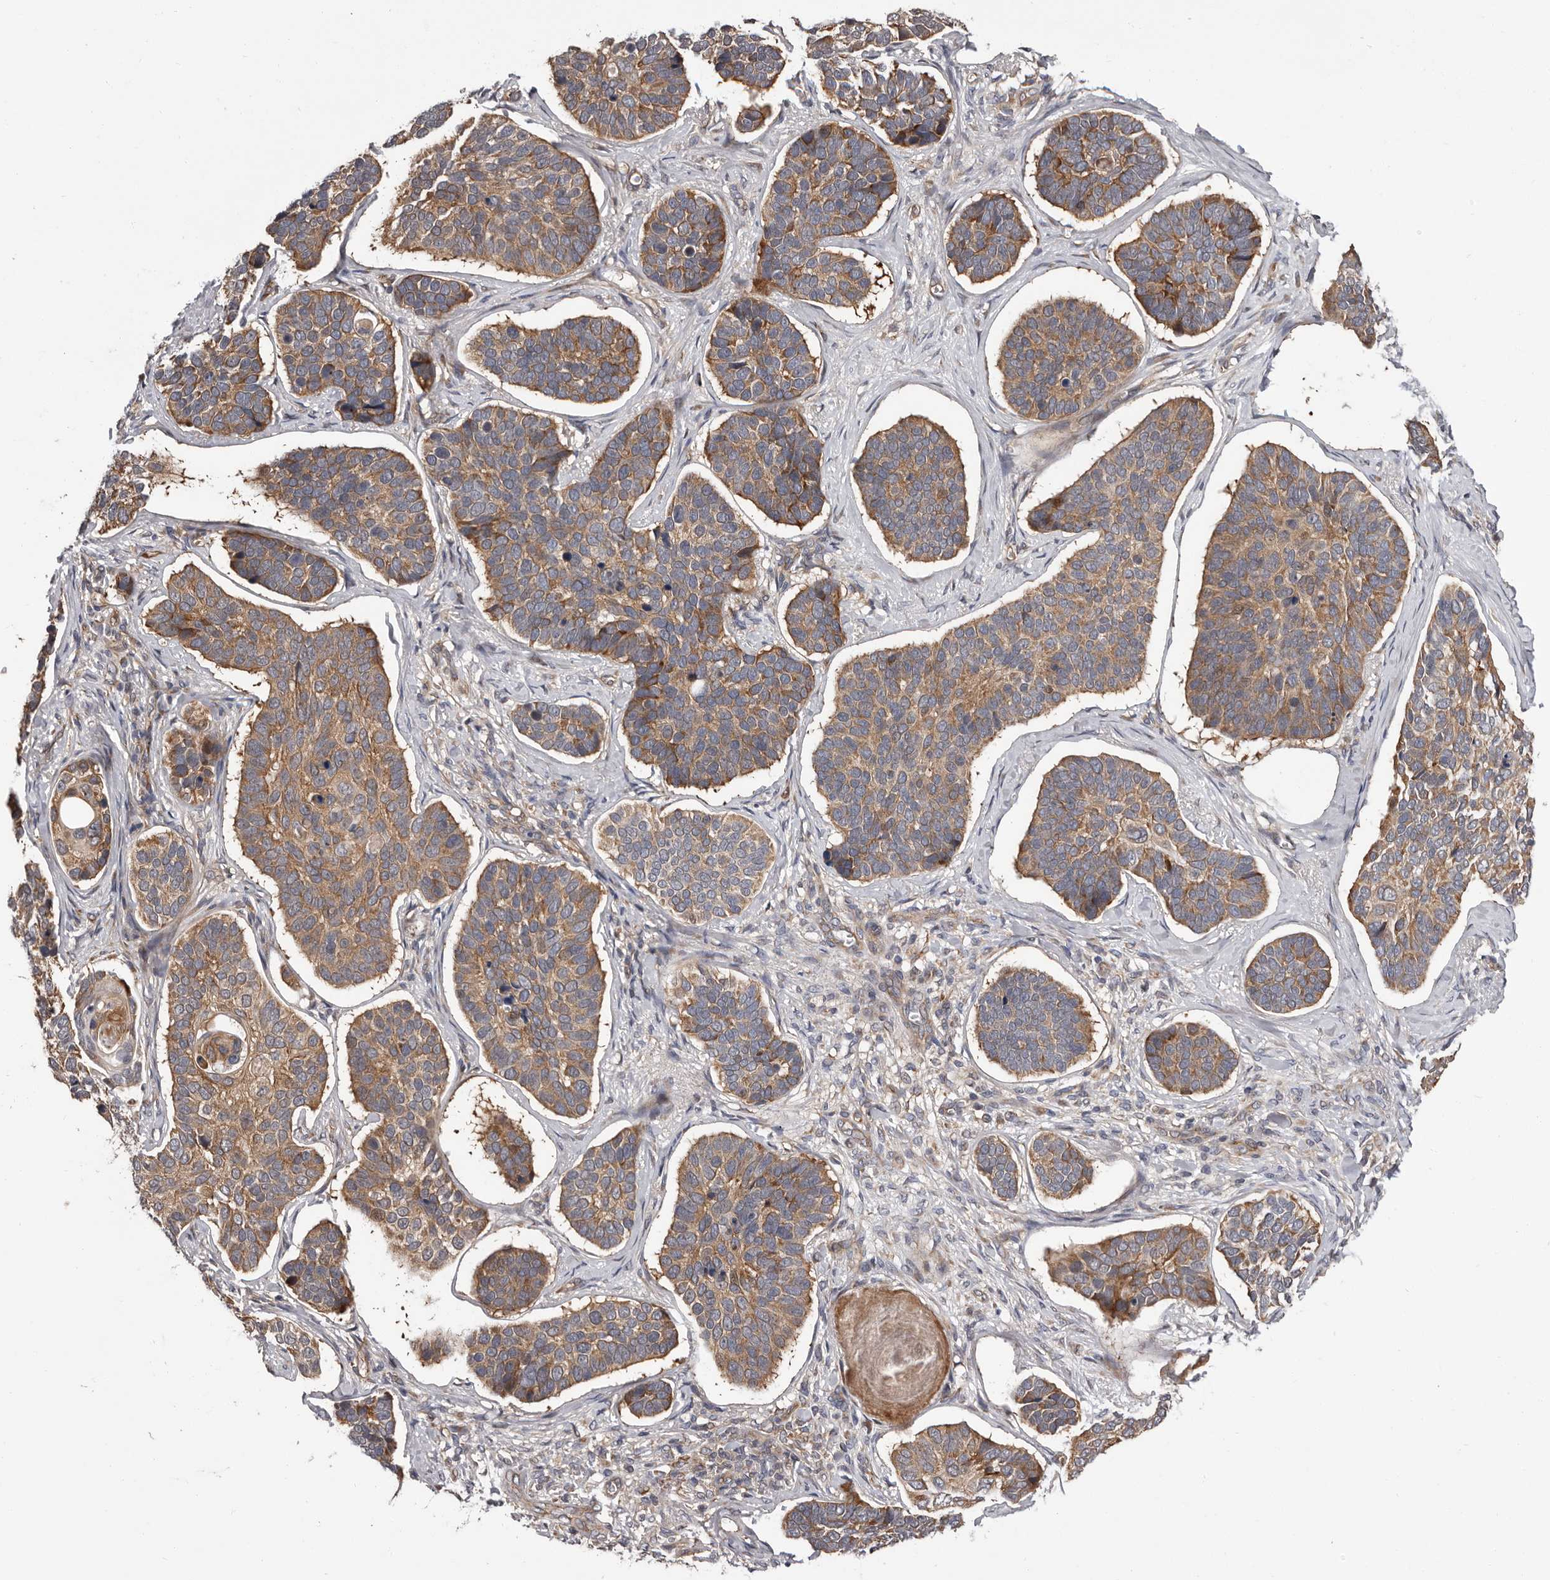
{"staining": {"intensity": "moderate", "quantity": ">75%", "location": "cytoplasmic/membranous"}, "tissue": "skin cancer", "cell_type": "Tumor cells", "image_type": "cancer", "snomed": [{"axis": "morphology", "description": "Basal cell carcinoma"}, {"axis": "topography", "description": "Skin"}], "caption": "Immunohistochemical staining of human skin cancer (basal cell carcinoma) displays moderate cytoplasmic/membranous protein staining in approximately >75% of tumor cells. (DAB (3,3'-diaminobenzidine) IHC, brown staining for protein, blue staining for nuclei).", "gene": "VPS37A", "patient": {"sex": "male", "age": 62}}